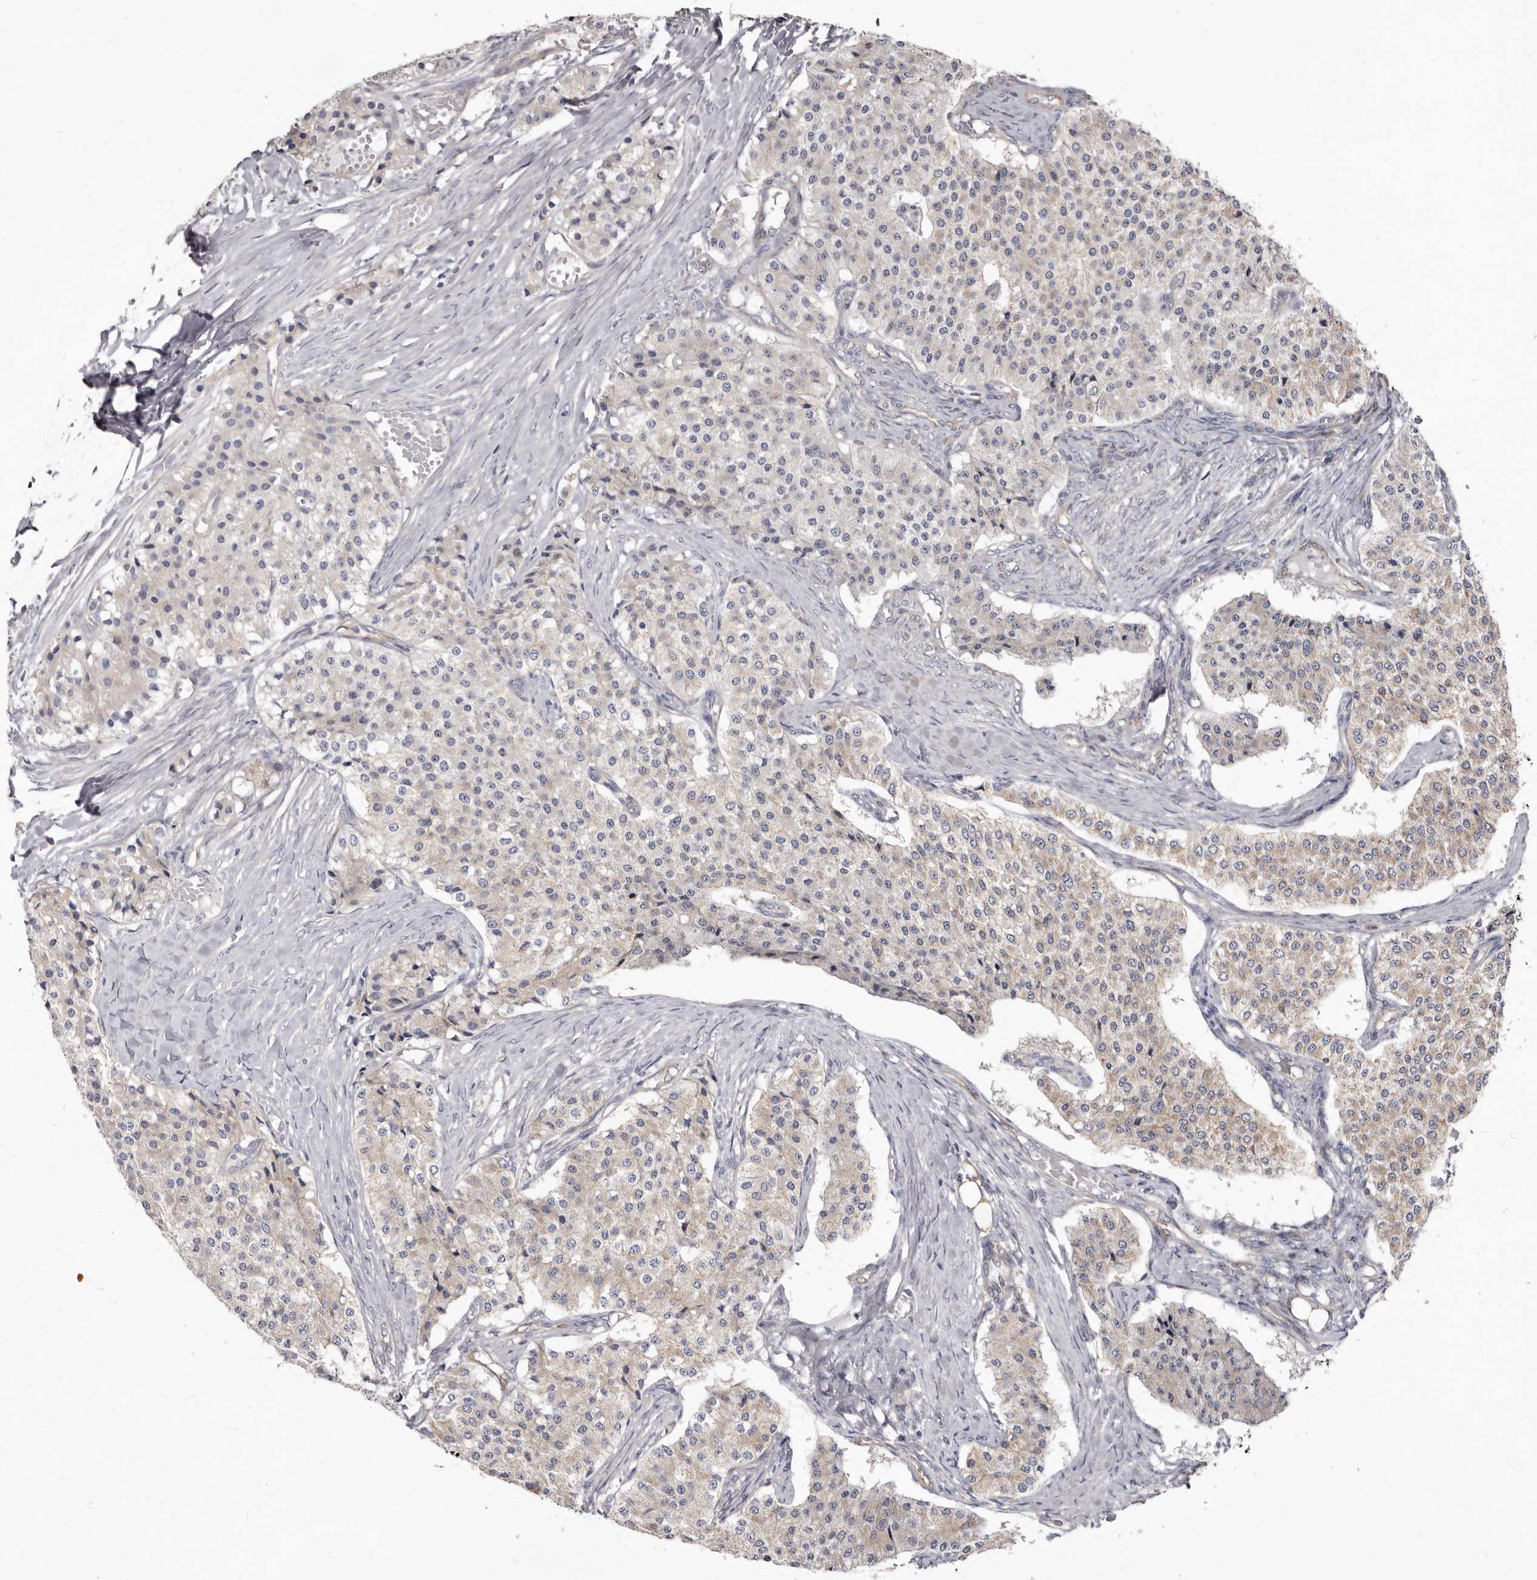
{"staining": {"intensity": "weak", "quantity": ">75%", "location": "cytoplasmic/membranous"}, "tissue": "carcinoid", "cell_type": "Tumor cells", "image_type": "cancer", "snomed": [{"axis": "morphology", "description": "Carcinoid, malignant, NOS"}, {"axis": "topography", "description": "Colon"}], "caption": "Protein staining of carcinoid (malignant) tissue reveals weak cytoplasmic/membranous expression in approximately >75% of tumor cells.", "gene": "FMO2", "patient": {"sex": "female", "age": 52}}